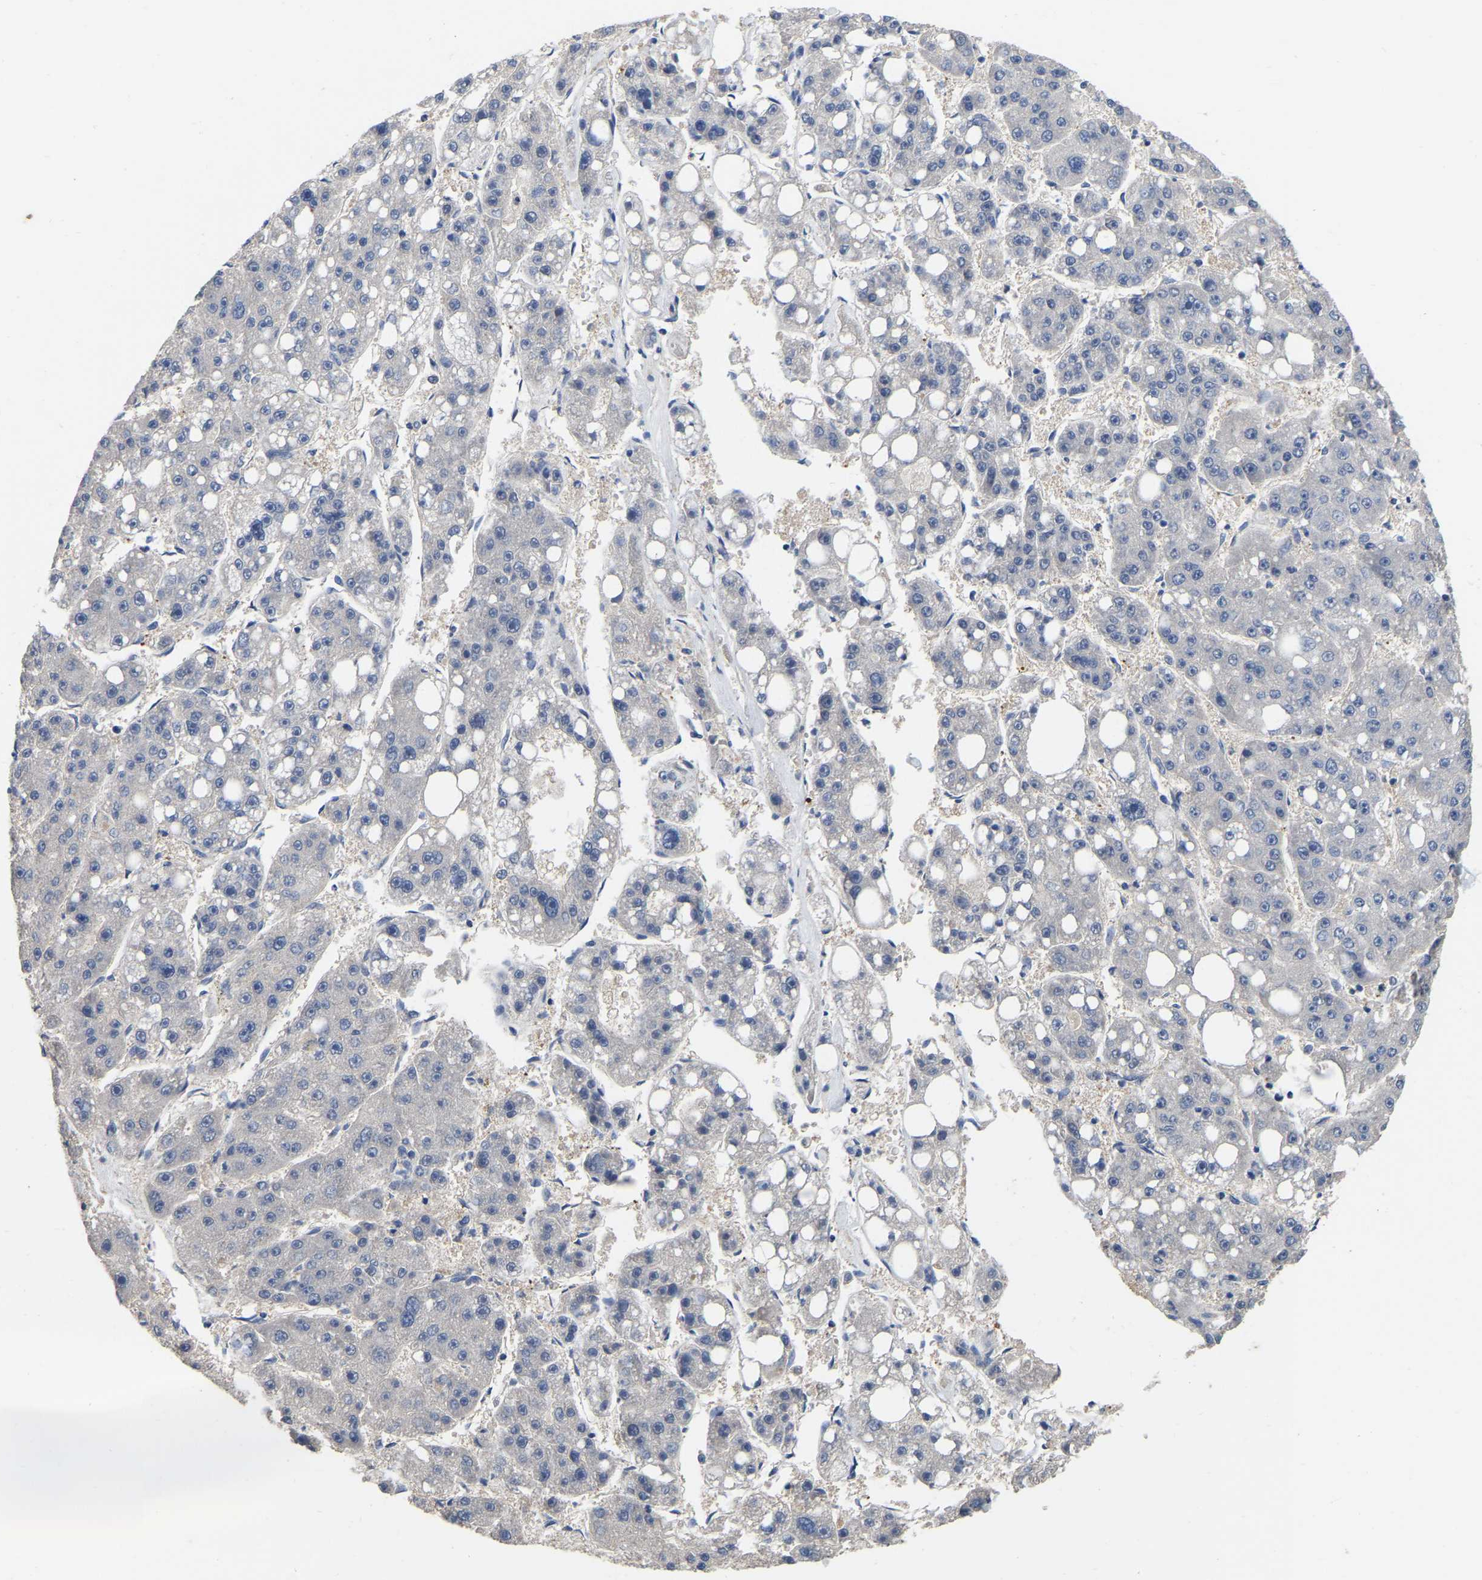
{"staining": {"intensity": "negative", "quantity": "none", "location": "none"}, "tissue": "liver cancer", "cell_type": "Tumor cells", "image_type": "cancer", "snomed": [{"axis": "morphology", "description": "Carcinoma, Hepatocellular, NOS"}, {"axis": "topography", "description": "Liver"}], "caption": "This micrograph is of liver hepatocellular carcinoma stained with immunohistochemistry (IHC) to label a protein in brown with the nuclei are counter-stained blue. There is no expression in tumor cells. The staining was performed using DAB (3,3'-diaminobenzidine) to visualize the protein expression in brown, while the nuclei were stained in blue with hematoxylin (Magnification: 20x).", "gene": "RAB27B", "patient": {"sex": "female", "age": 61}}